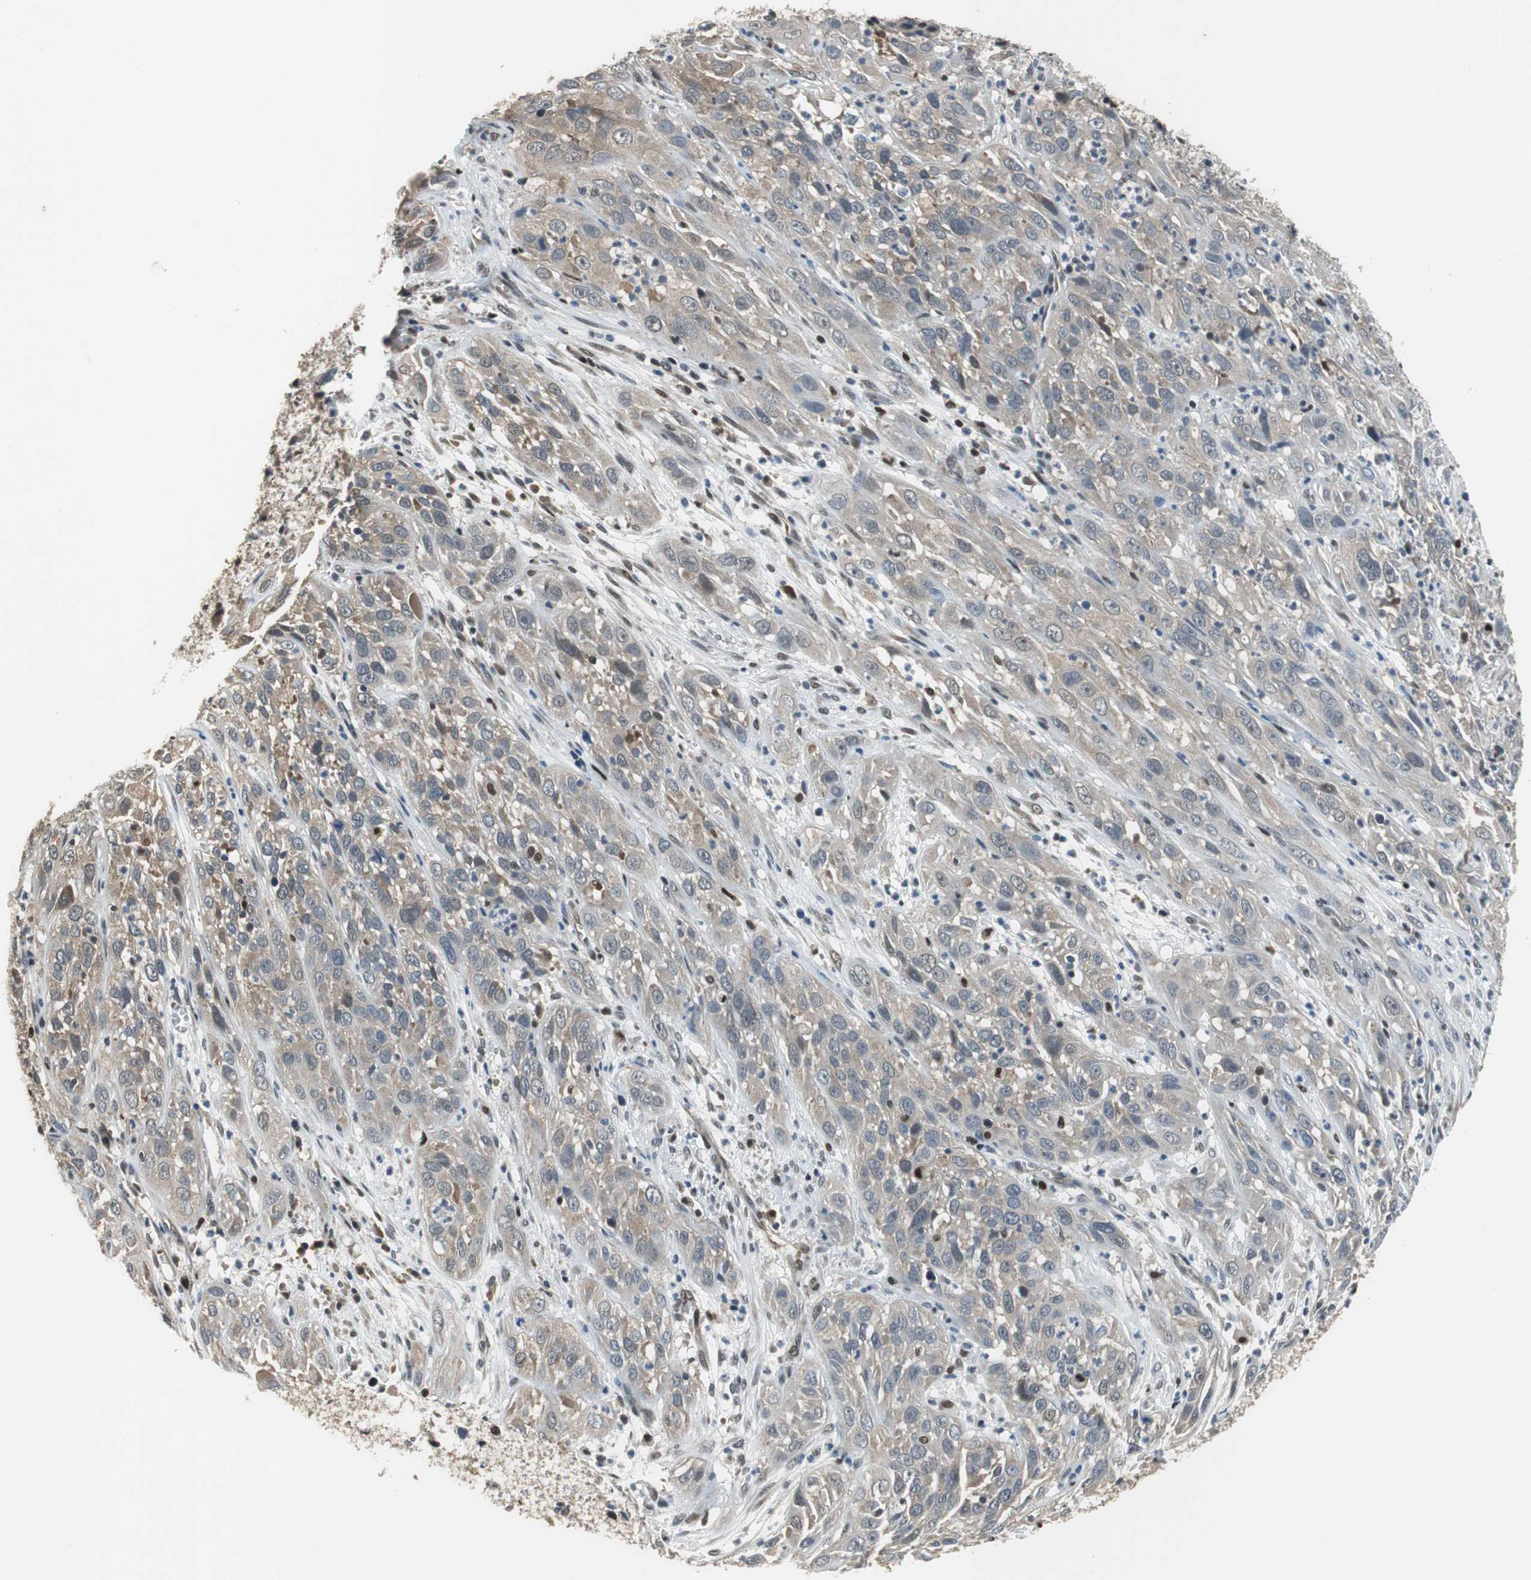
{"staining": {"intensity": "weak", "quantity": ">75%", "location": "cytoplasmic/membranous"}, "tissue": "cervical cancer", "cell_type": "Tumor cells", "image_type": "cancer", "snomed": [{"axis": "morphology", "description": "Squamous cell carcinoma, NOS"}, {"axis": "topography", "description": "Cervix"}], "caption": "DAB (3,3'-diaminobenzidine) immunohistochemical staining of cervical cancer displays weak cytoplasmic/membranous protein positivity in about >75% of tumor cells. (DAB IHC with brightfield microscopy, high magnification).", "gene": "MAFB", "patient": {"sex": "female", "age": 32}}